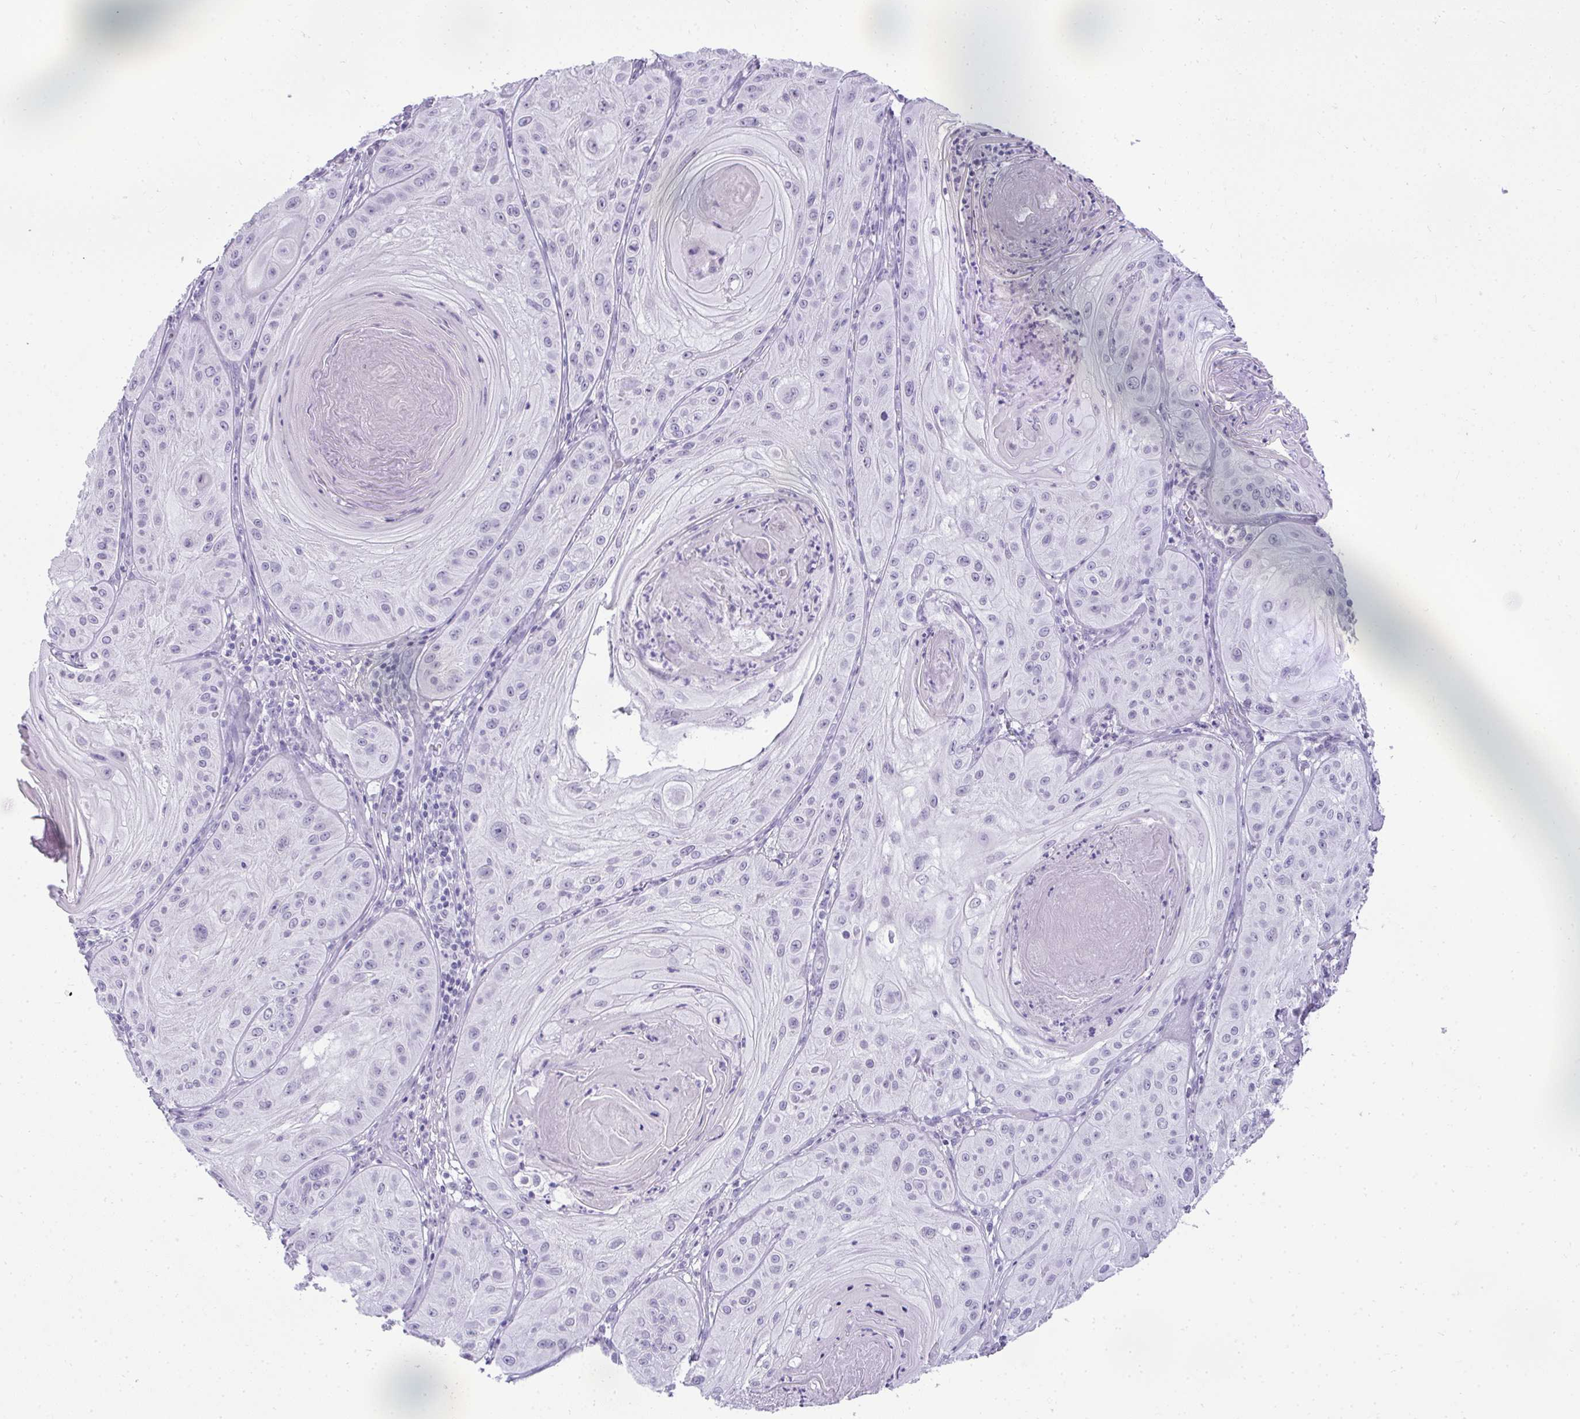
{"staining": {"intensity": "negative", "quantity": "none", "location": "none"}, "tissue": "skin cancer", "cell_type": "Tumor cells", "image_type": "cancer", "snomed": [{"axis": "morphology", "description": "Squamous cell carcinoma, NOS"}, {"axis": "topography", "description": "Skin"}], "caption": "DAB (3,3'-diaminobenzidine) immunohistochemical staining of human skin cancer (squamous cell carcinoma) shows no significant positivity in tumor cells. (DAB IHC with hematoxylin counter stain).", "gene": "PLA2G1B", "patient": {"sex": "male", "age": 85}}